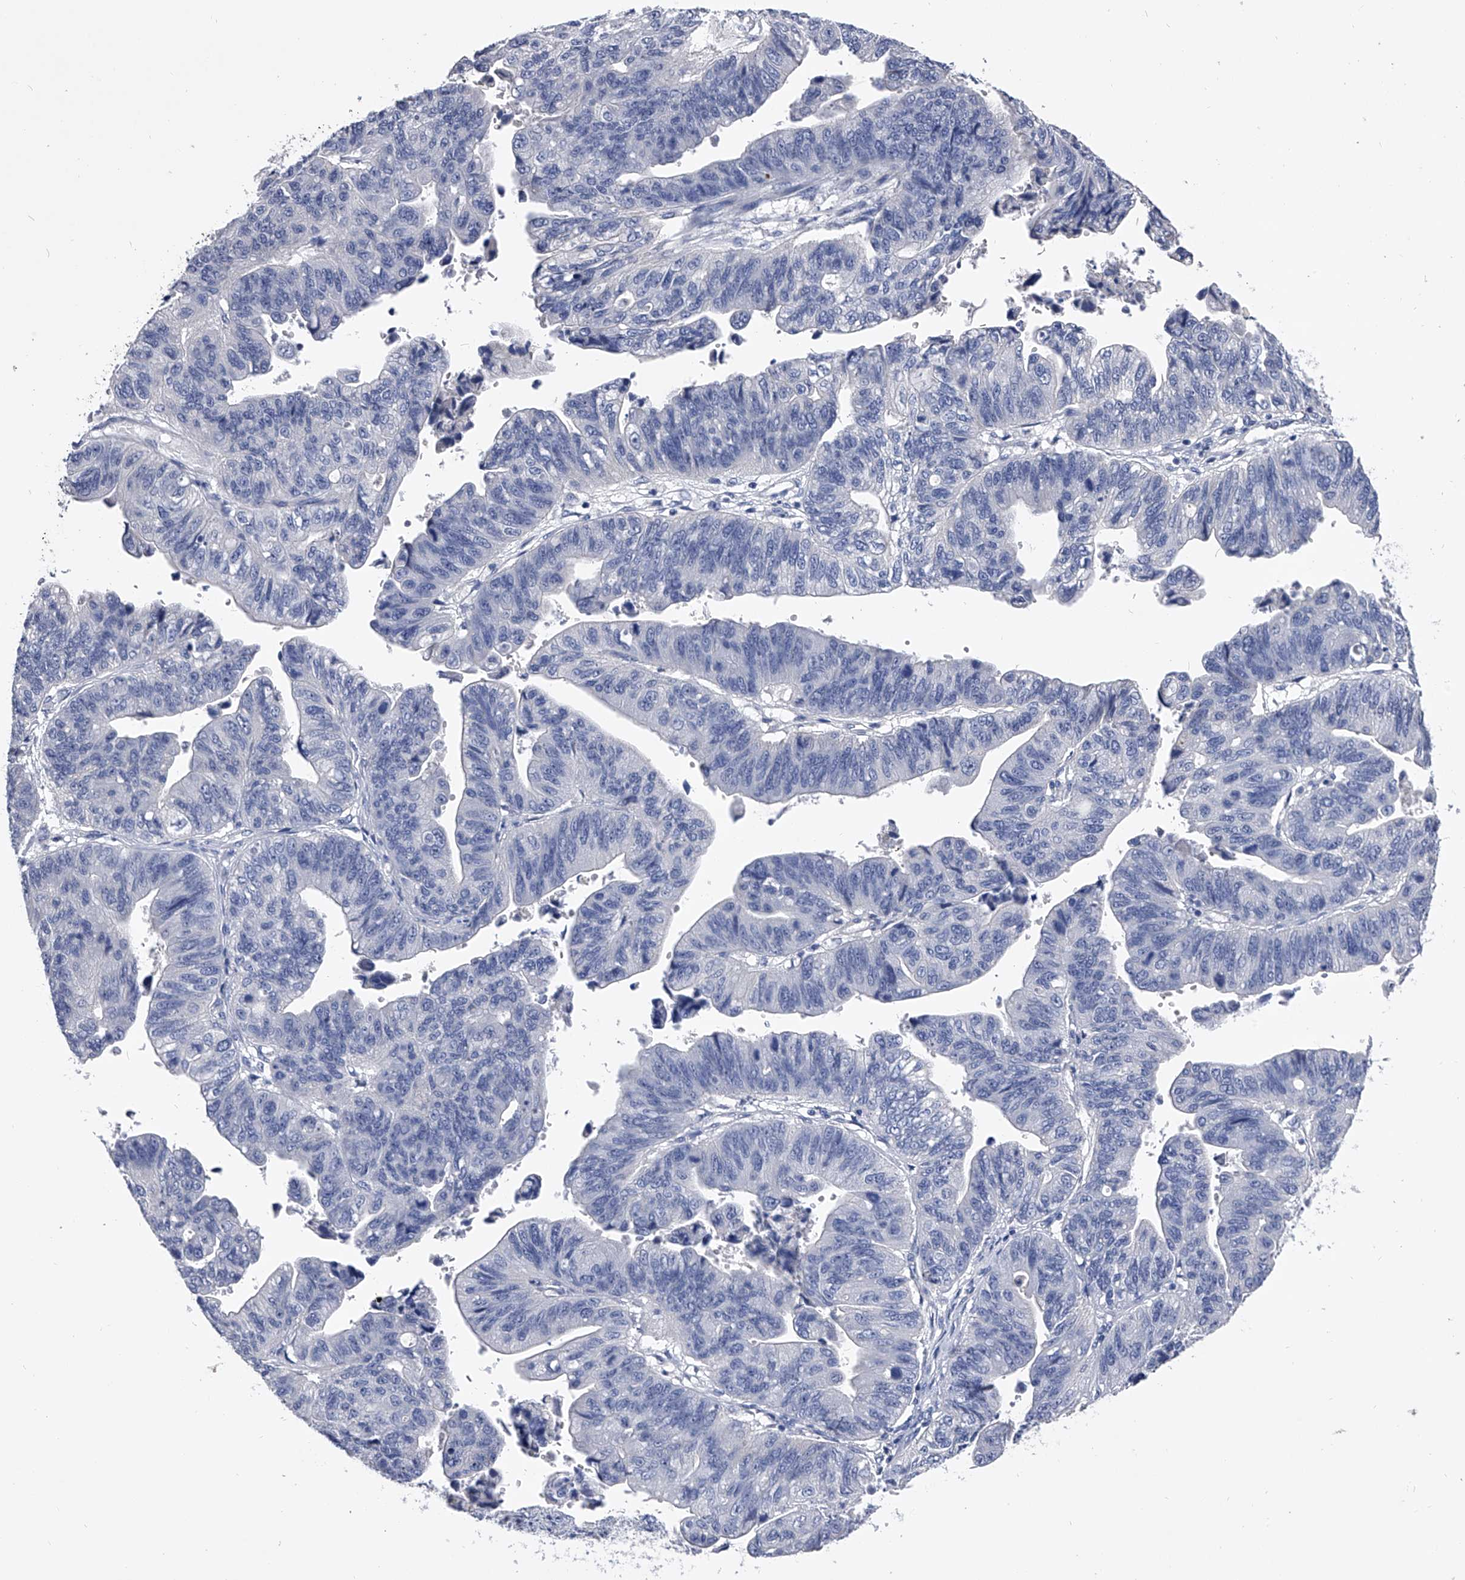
{"staining": {"intensity": "negative", "quantity": "none", "location": "none"}, "tissue": "stomach cancer", "cell_type": "Tumor cells", "image_type": "cancer", "snomed": [{"axis": "morphology", "description": "Adenocarcinoma, NOS"}, {"axis": "topography", "description": "Stomach"}], "caption": "Tumor cells are negative for protein expression in human adenocarcinoma (stomach).", "gene": "EFCAB7", "patient": {"sex": "male", "age": 59}}